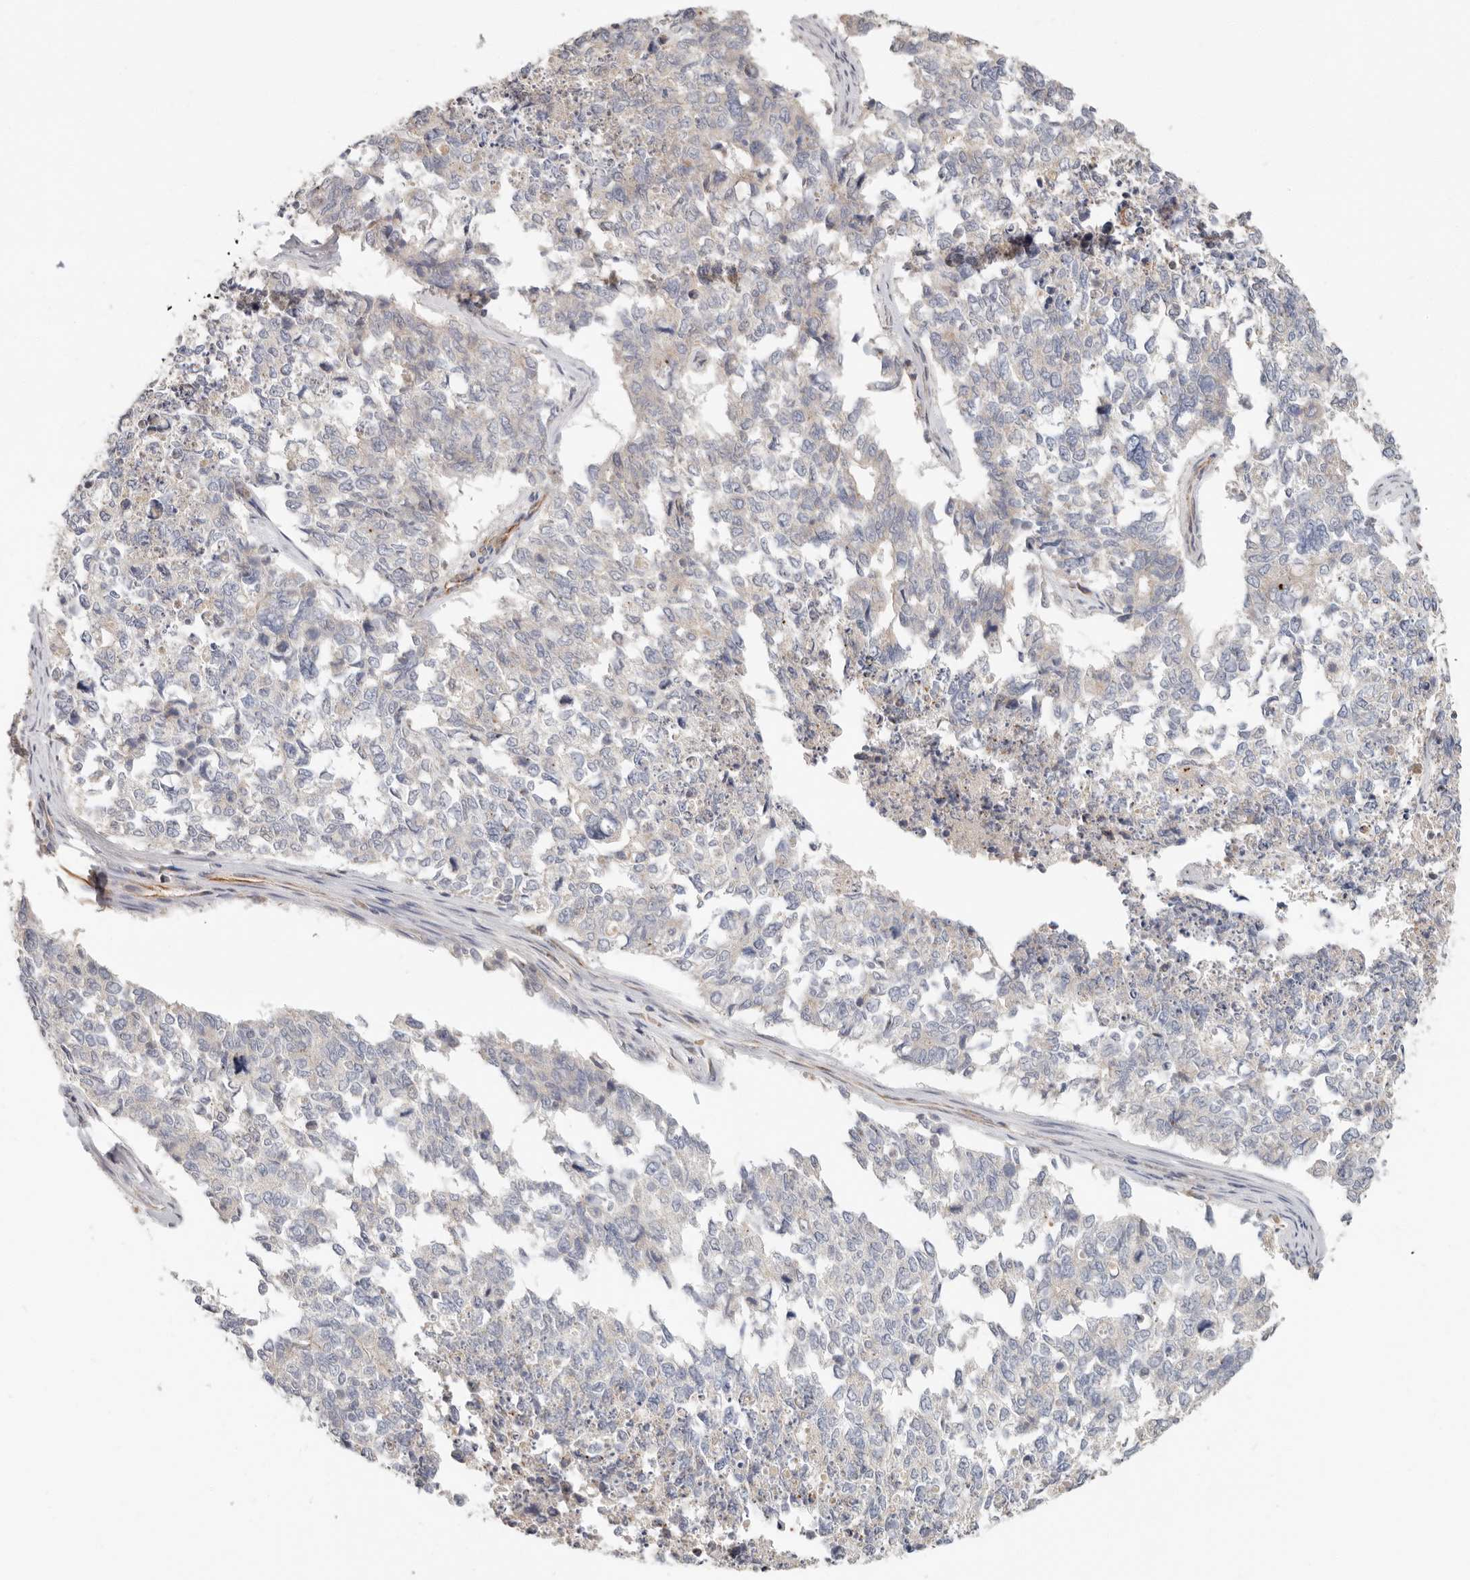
{"staining": {"intensity": "negative", "quantity": "none", "location": "none"}, "tissue": "cervical cancer", "cell_type": "Tumor cells", "image_type": "cancer", "snomed": [{"axis": "morphology", "description": "Squamous cell carcinoma, NOS"}, {"axis": "topography", "description": "Cervix"}], "caption": "Human squamous cell carcinoma (cervical) stained for a protein using immunohistochemistry (IHC) displays no staining in tumor cells.", "gene": "SPRING1", "patient": {"sex": "female", "age": 63}}